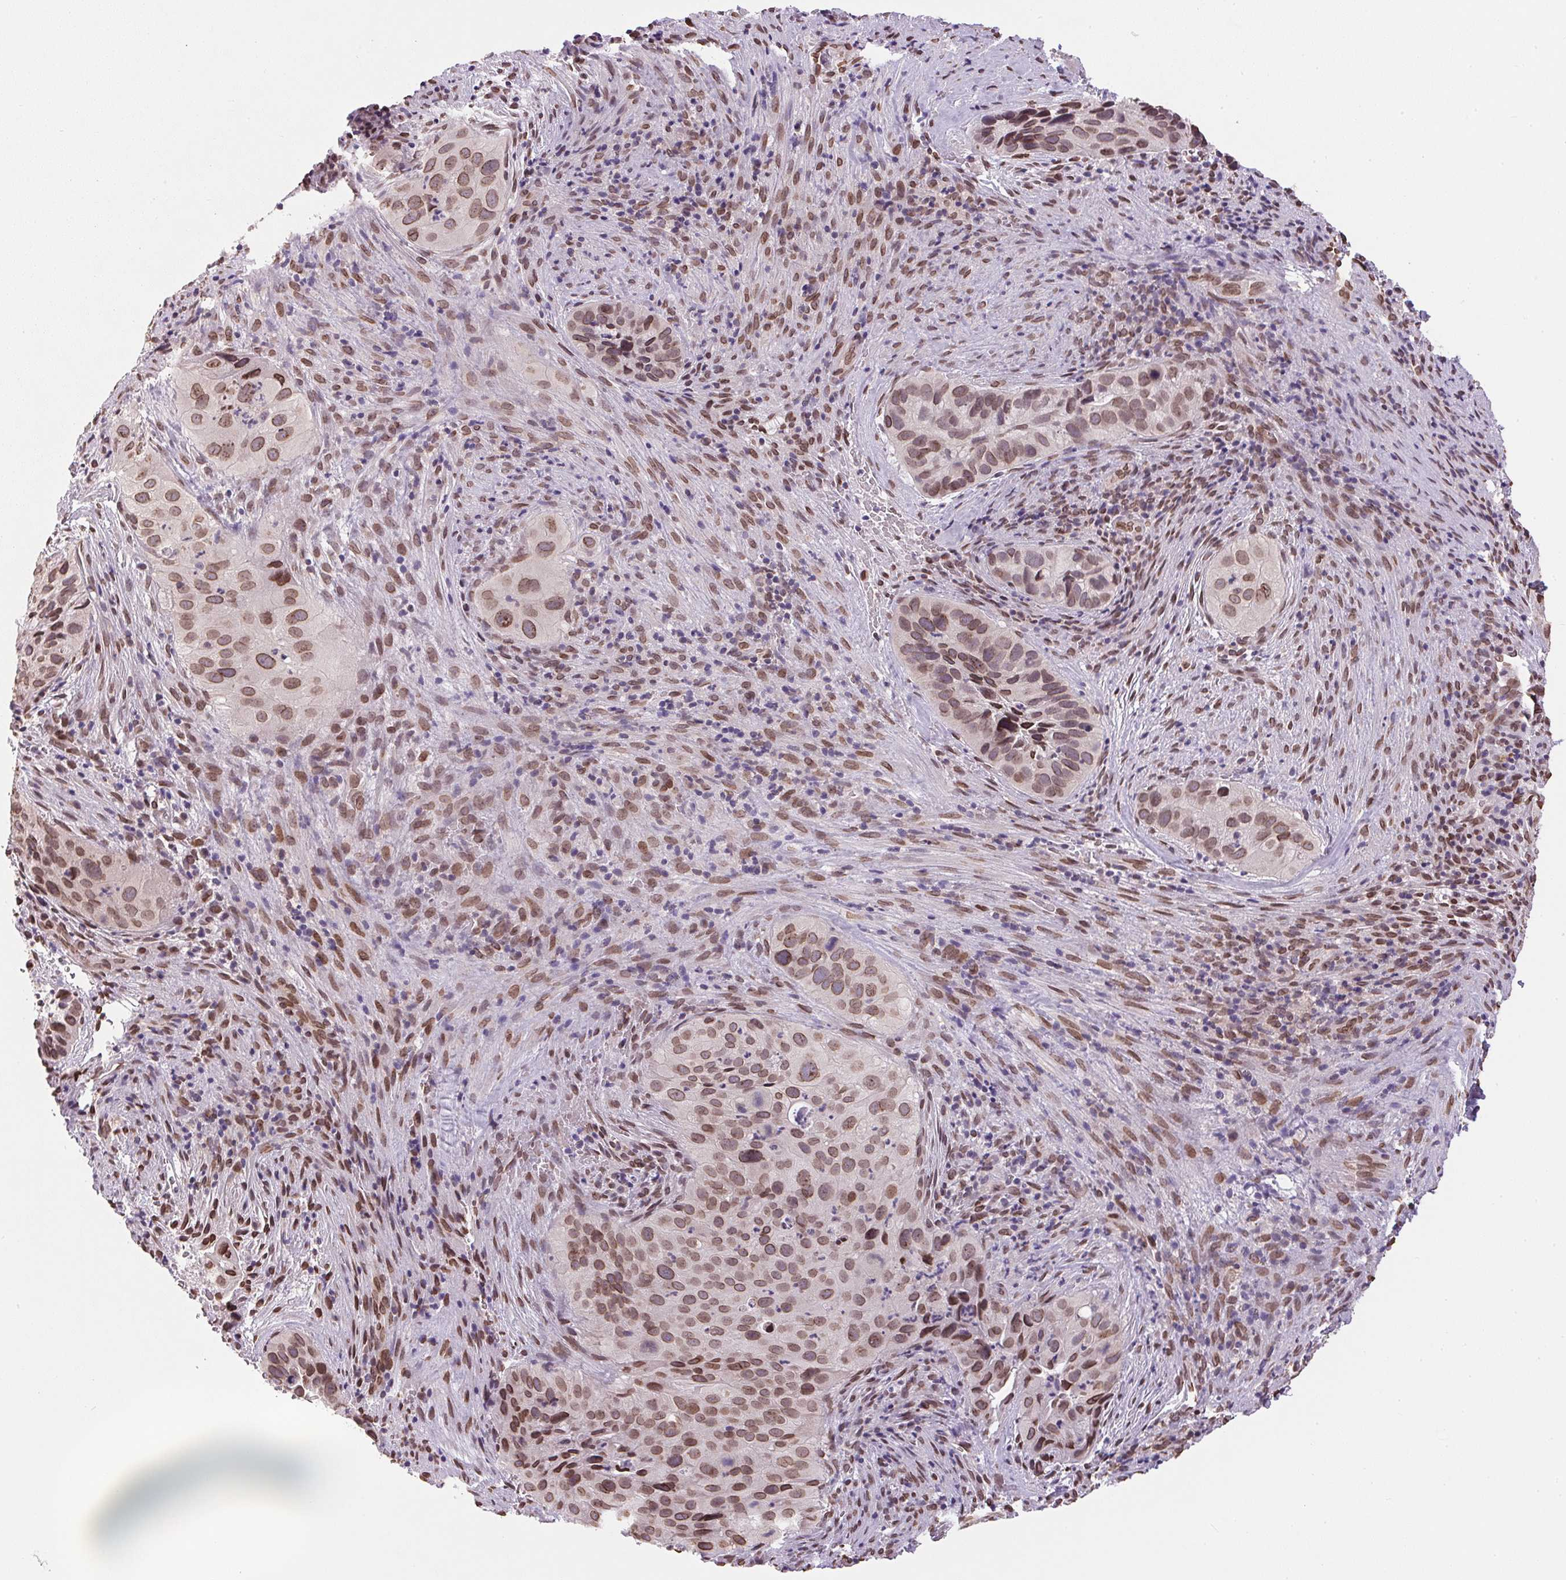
{"staining": {"intensity": "moderate", "quantity": ">75%", "location": "cytoplasmic/membranous,nuclear"}, "tissue": "cervical cancer", "cell_type": "Tumor cells", "image_type": "cancer", "snomed": [{"axis": "morphology", "description": "Squamous cell carcinoma, NOS"}, {"axis": "topography", "description": "Cervix"}], "caption": "The image demonstrates immunohistochemical staining of squamous cell carcinoma (cervical). There is moderate cytoplasmic/membranous and nuclear expression is seen in about >75% of tumor cells.", "gene": "TMEM175", "patient": {"sex": "female", "age": 38}}